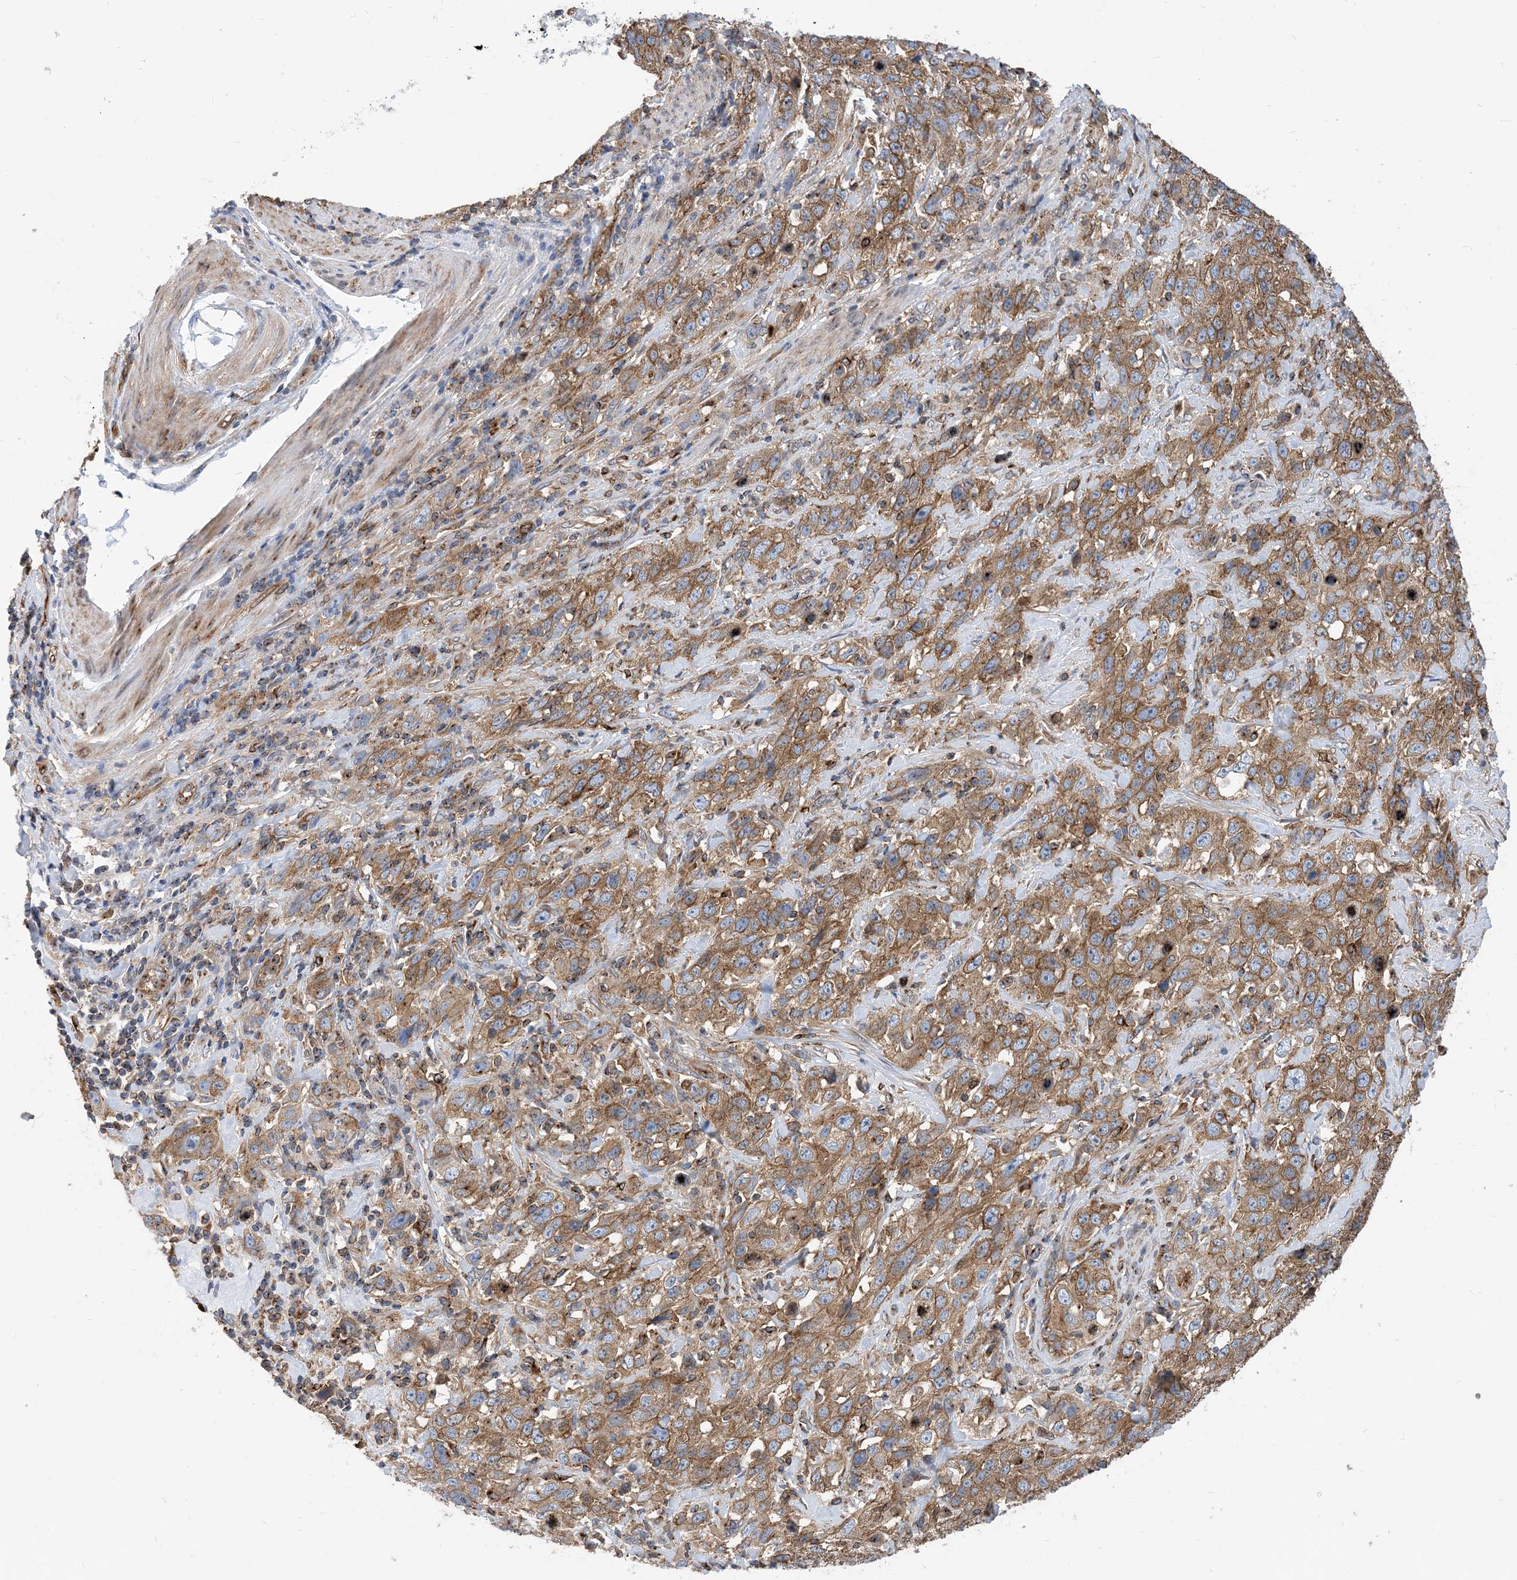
{"staining": {"intensity": "moderate", "quantity": ">75%", "location": "cytoplasmic/membranous"}, "tissue": "stomach cancer", "cell_type": "Tumor cells", "image_type": "cancer", "snomed": [{"axis": "morphology", "description": "Normal tissue, NOS"}, {"axis": "morphology", "description": "Adenocarcinoma, NOS"}, {"axis": "topography", "description": "Lymph node"}, {"axis": "topography", "description": "Stomach"}], "caption": "Protein expression analysis of adenocarcinoma (stomach) exhibits moderate cytoplasmic/membranous positivity in approximately >75% of tumor cells.", "gene": "DYNC1LI1", "patient": {"sex": "male", "age": 48}}